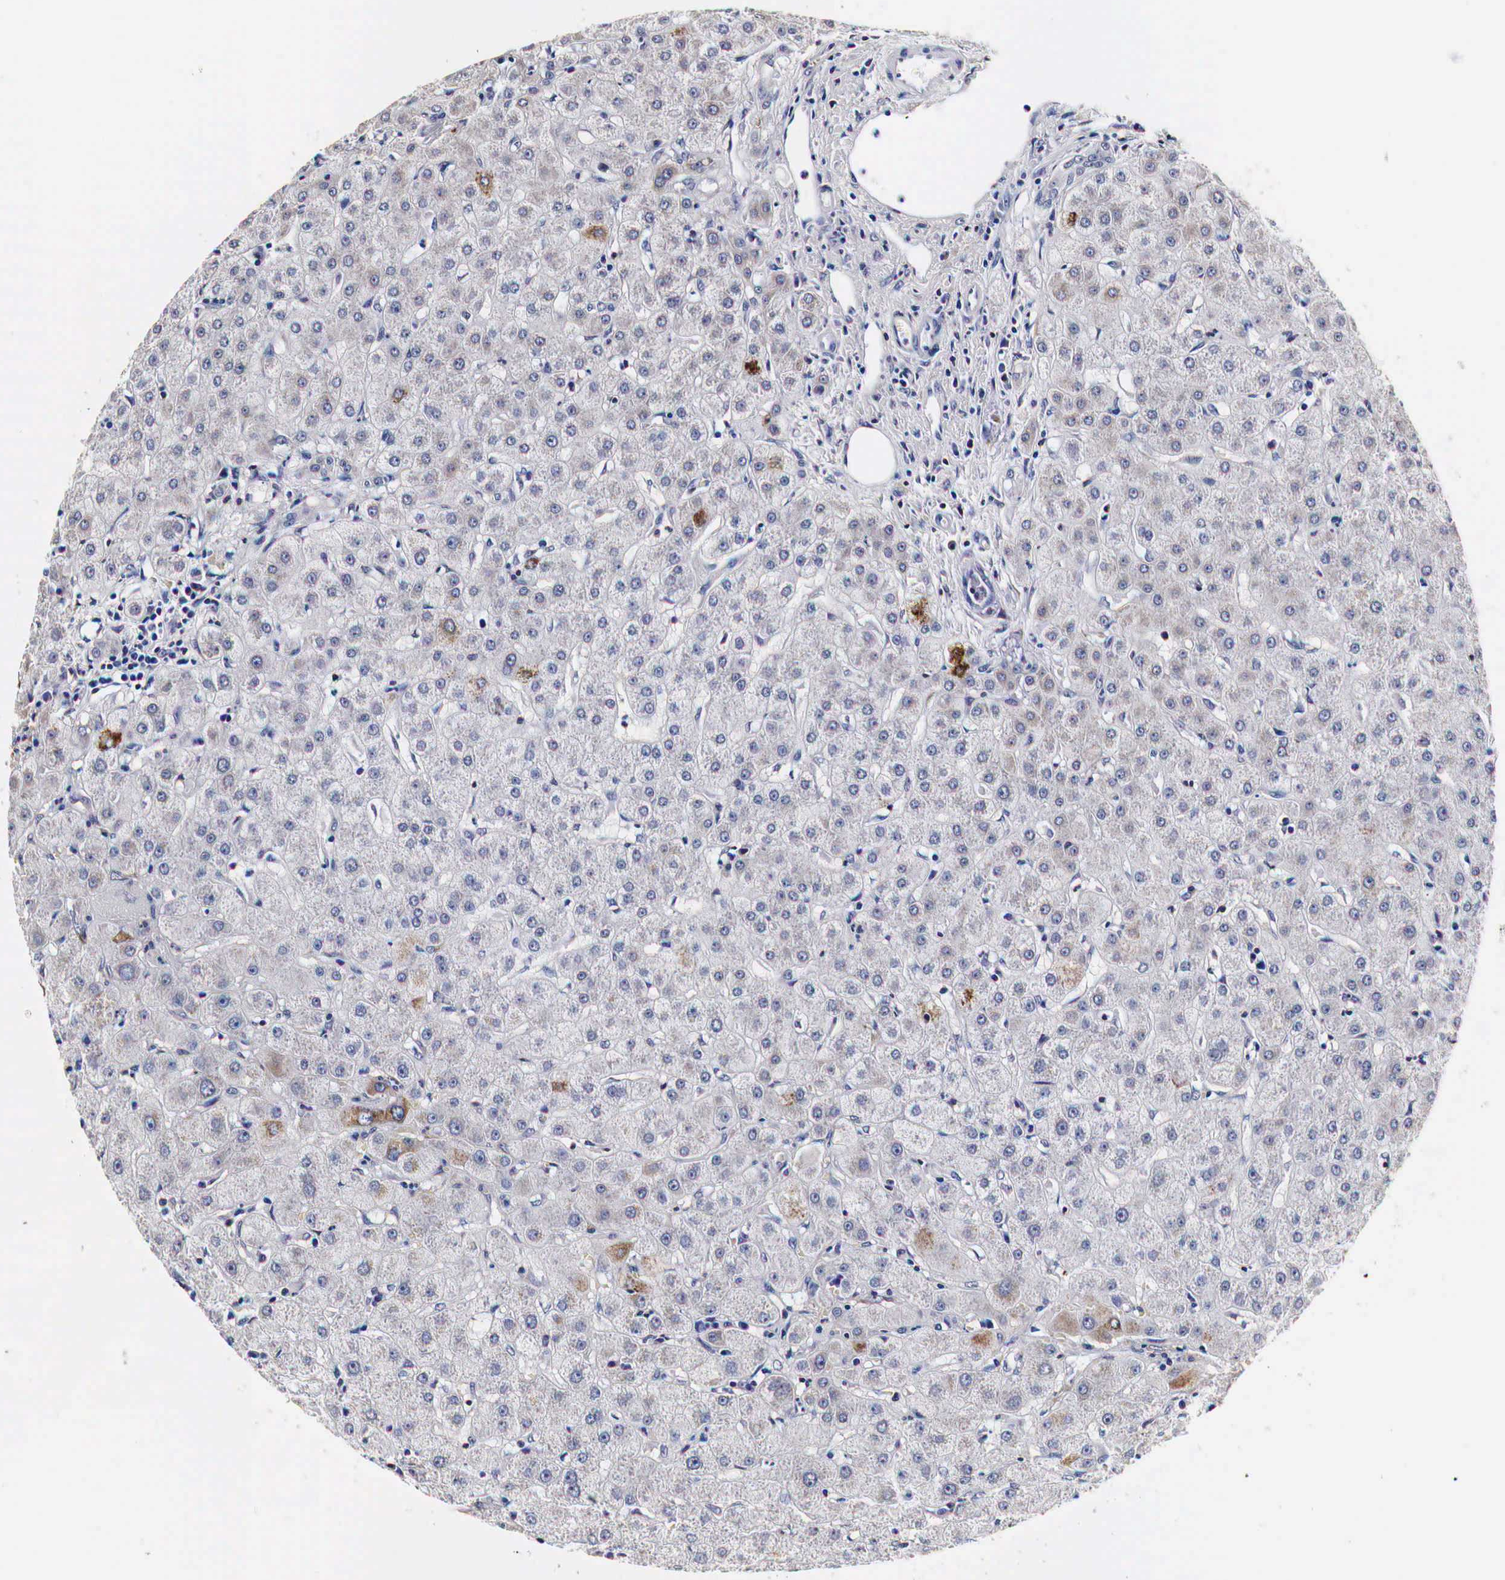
{"staining": {"intensity": "negative", "quantity": "none", "location": "none"}, "tissue": "liver", "cell_type": "Cholangiocytes", "image_type": "normal", "snomed": [{"axis": "morphology", "description": "Normal tissue, NOS"}, {"axis": "topography", "description": "Liver"}], "caption": "Immunohistochemical staining of normal liver shows no significant expression in cholangiocytes. (Brightfield microscopy of DAB IHC at high magnification).", "gene": "CKAP4", "patient": {"sex": "female", "age": 79}}